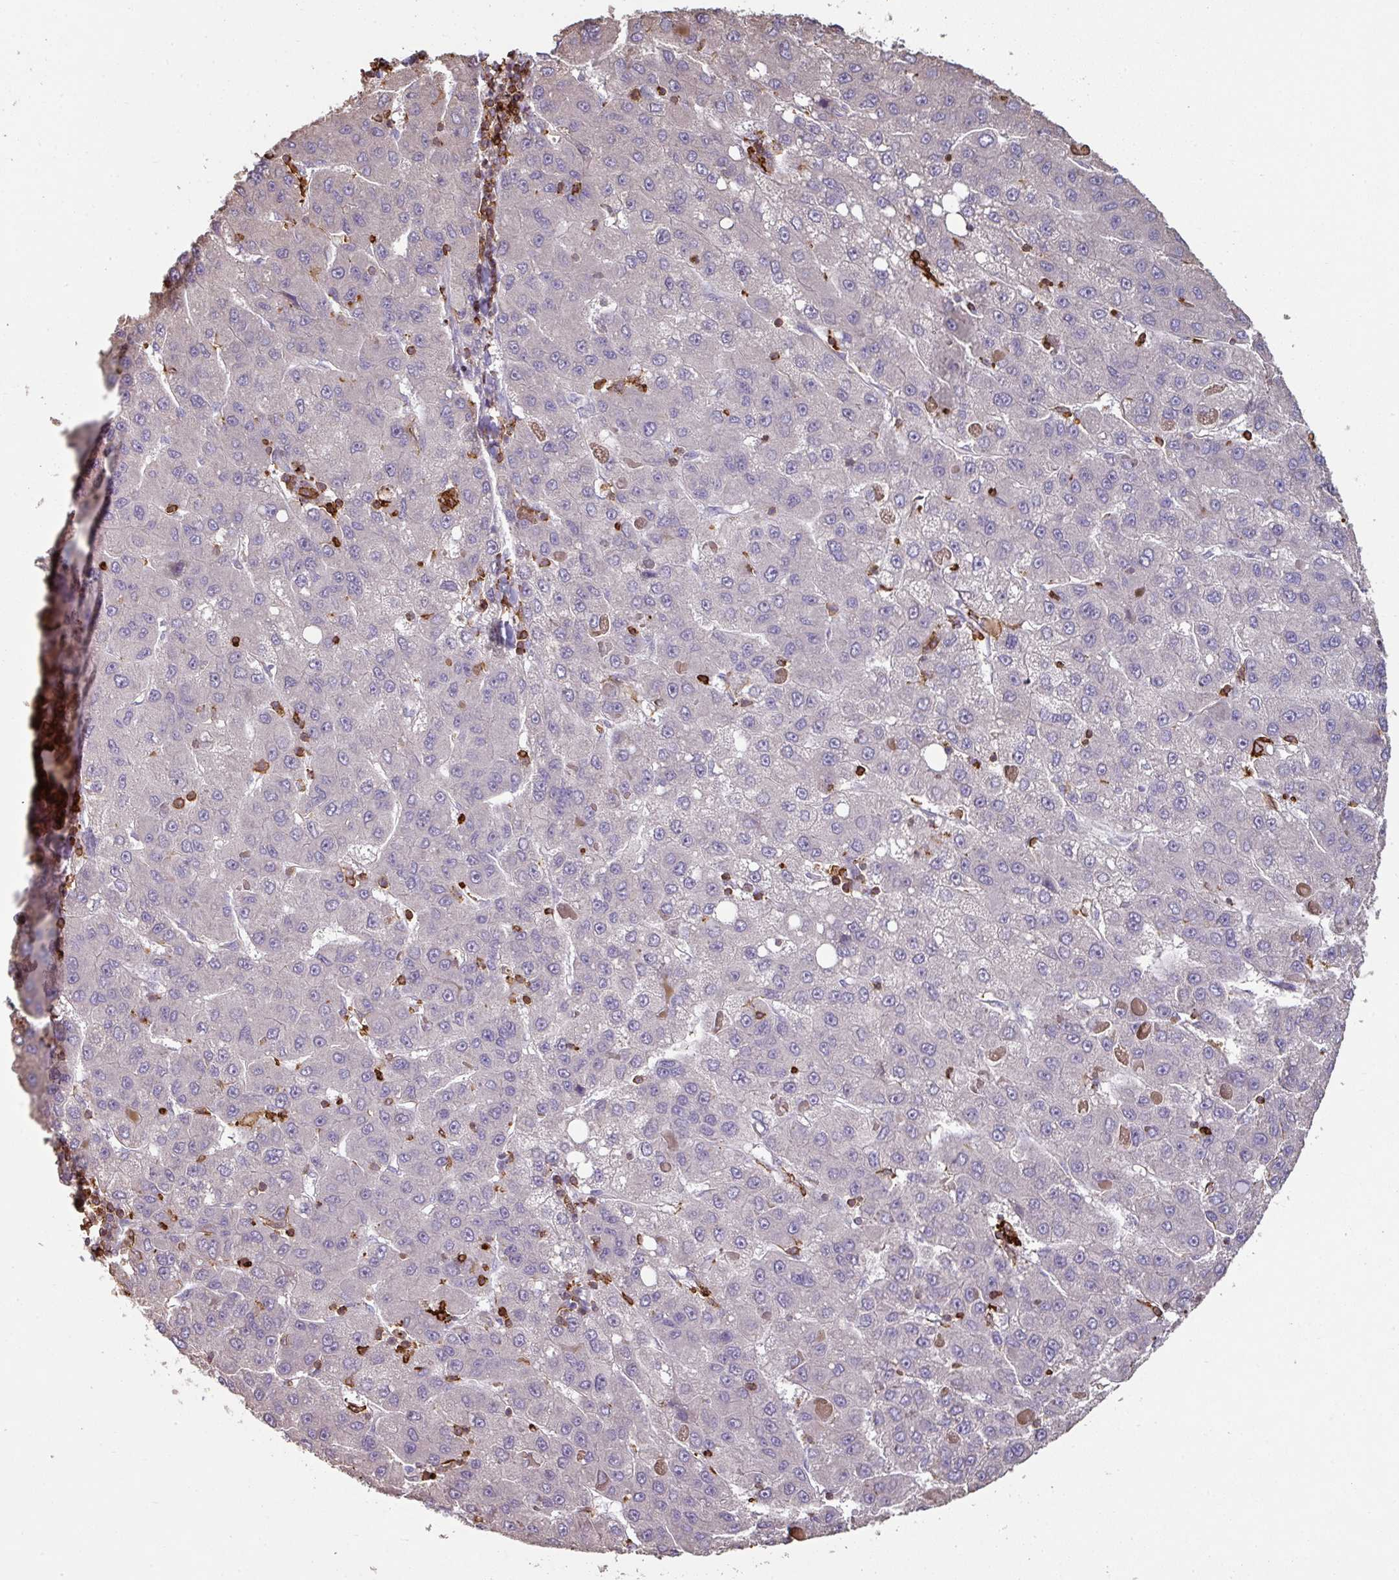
{"staining": {"intensity": "negative", "quantity": "none", "location": "none"}, "tissue": "liver cancer", "cell_type": "Tumor cells", "image_type": "cancer", "snomed": [{"axis": "morphology", "description": "Carcinoma, Hepatocellular, NOS"}, {"axis": "topography", "description": "Liver"}], "caption": "This image is of liver hepatocellular carcinoma stained with IHC to label a protein in brown with the nuclei are counter-stained blue. There is no positivity in tumor cells.", "gene": "OLFML2B", "patient": {"sex": "female", "age": 82}}